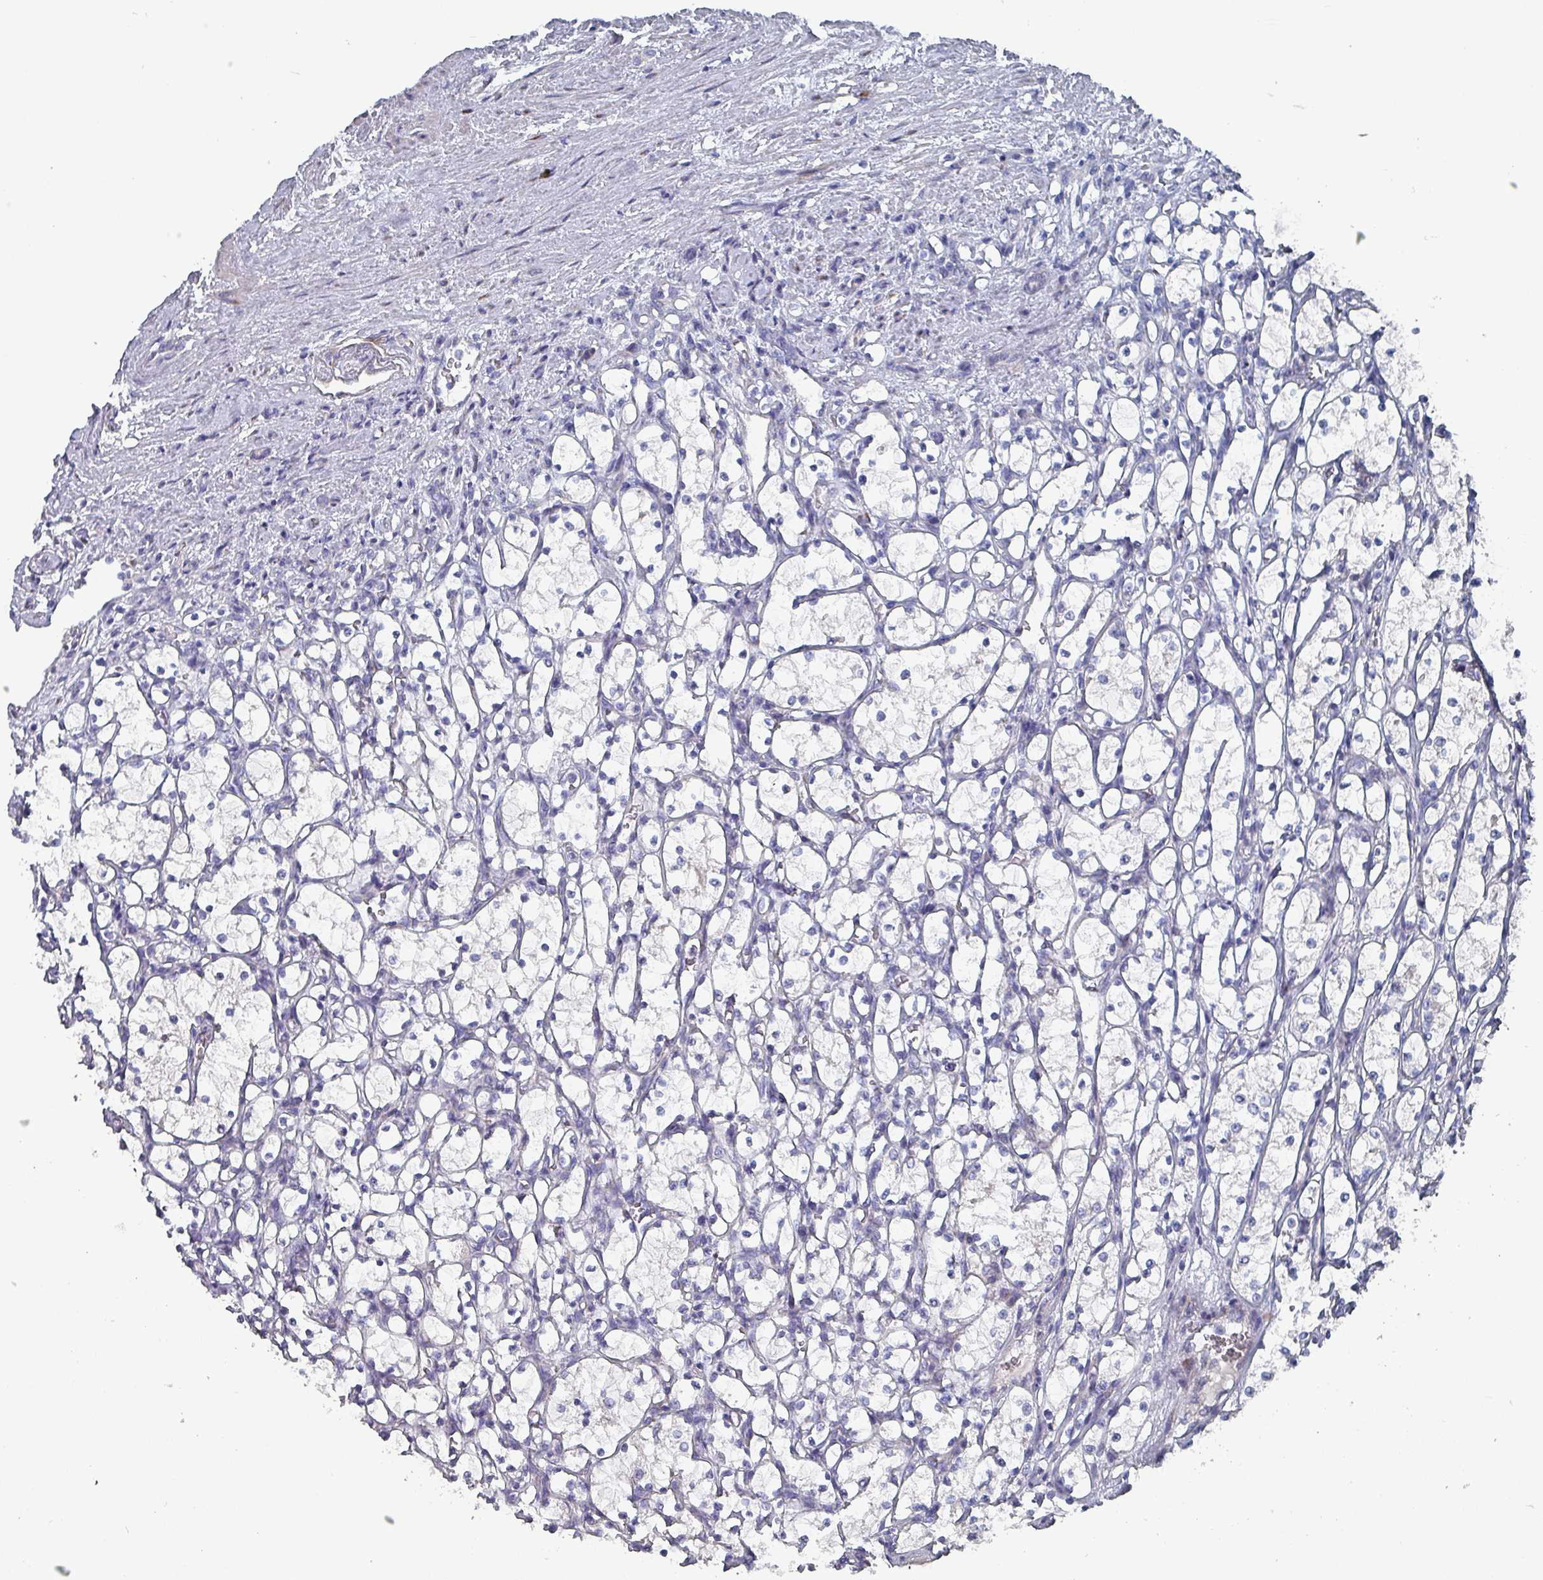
{"staining": {"intensity": "negative", "quantity": "none", "location": "none"}, "tissue": "renal cancer", "cell_type": "Tumor cells", "image_type": "cancer", "snomed": [{"axis": "morphology", "description": "Adenocarcinoma, NOS"}, {"axis": "topography", "description": "Kidney"}], "caption": "Immunohistochemical staining of human renal cancer (adenocarcinoma) demonstrates no significant staining in tumor cells.", "gene": "DRD5", "patient": {"sex": "female", "age": 69}}